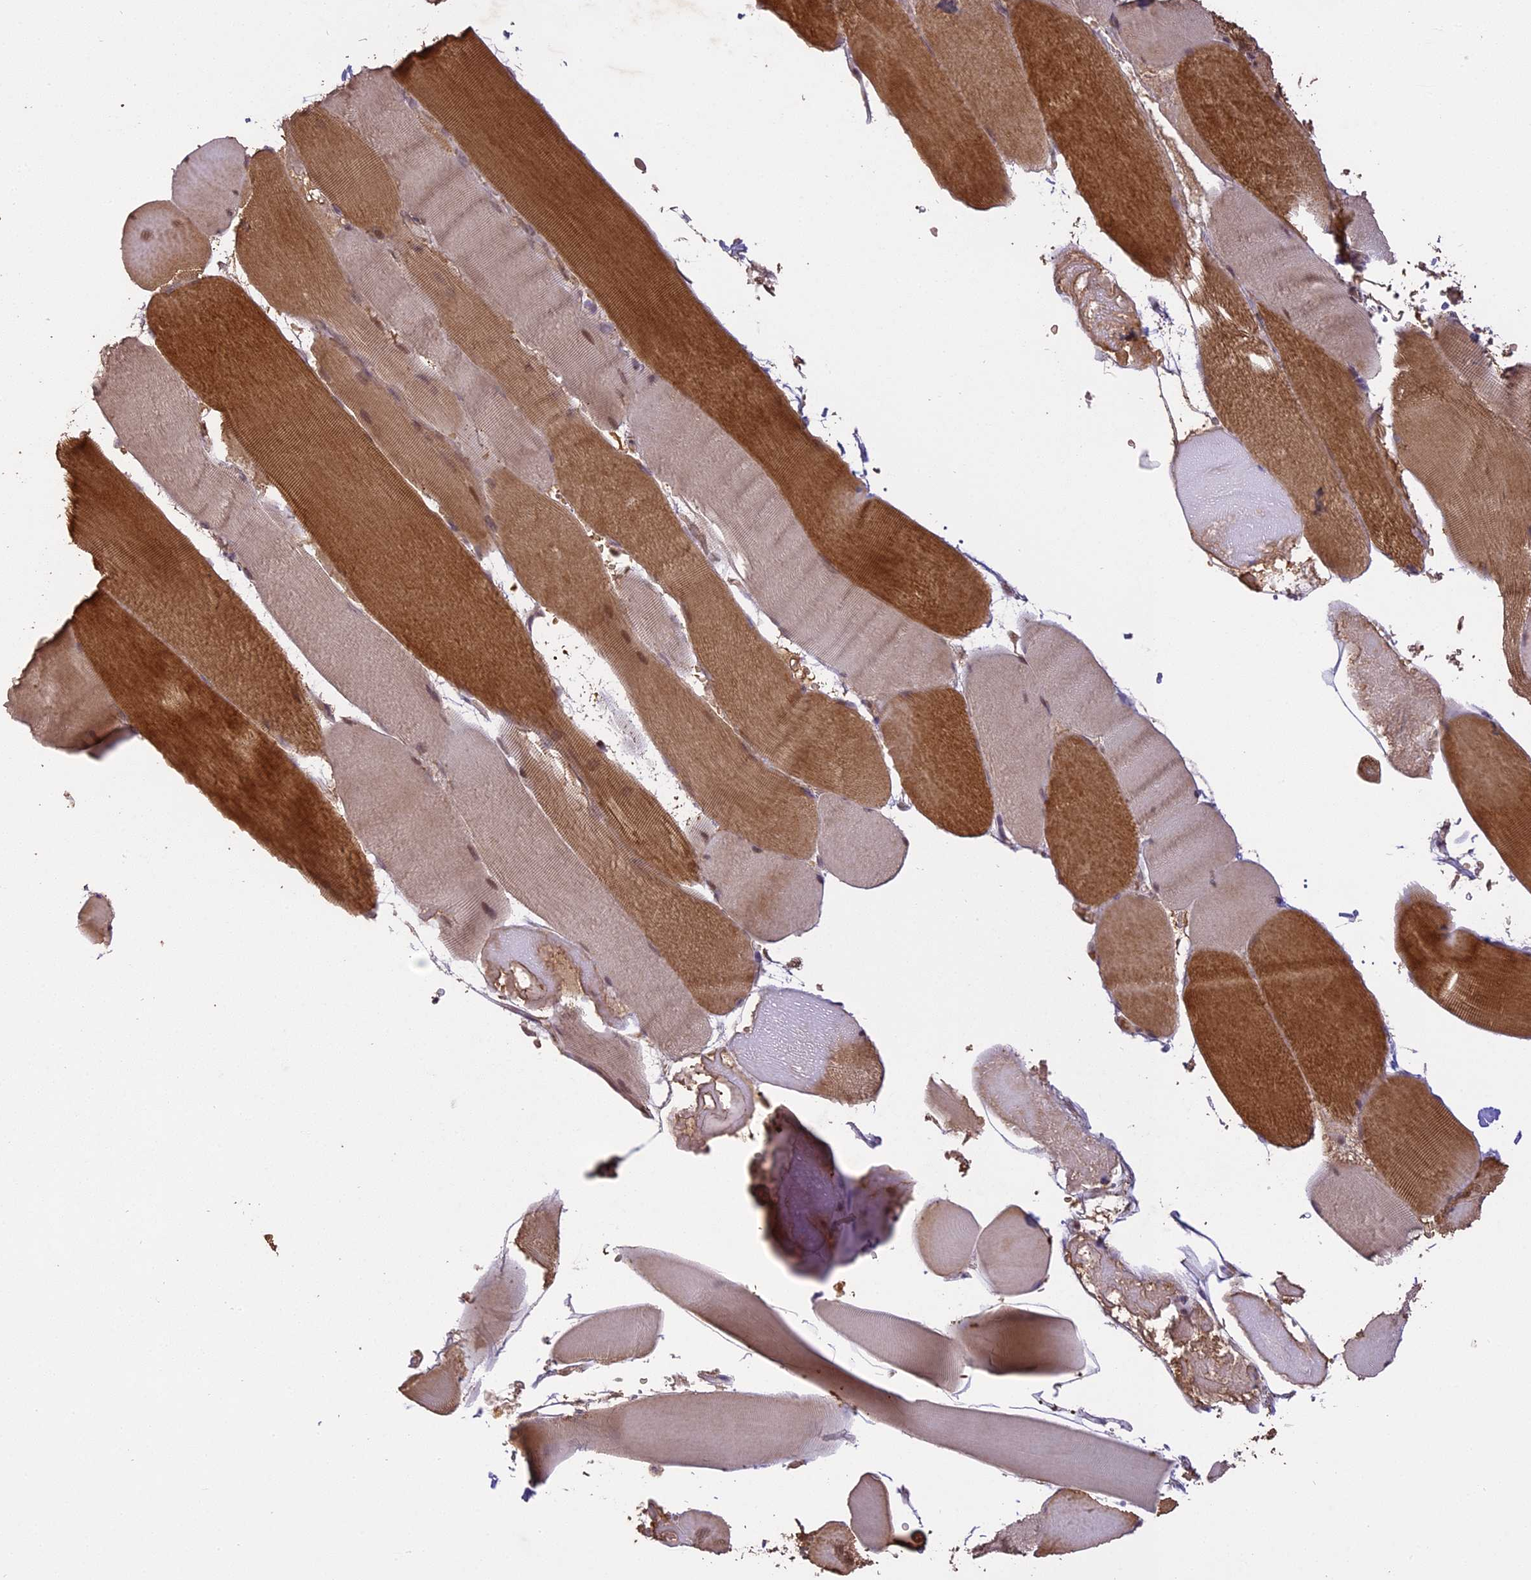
{"staining": {"intensity": "moderate", "quantity": "25%-75%", "location": "cytoplasmic/membranous,nuclear"}, "tissue": "skeletal muscle", "cell_type": "Myocytes", "image_type": "normal", "snomed": [{"axis": "morphology", "description": "Normal tissue, NOS"}, {"axis": "topography", "description": "Skeletal muscle"}, {"axis": "topography", "description": "Head-Neck"}], "caption": "Skeletal muscle stained with DAB immunohistochemistry displays medium levels of moderate cytoplasmic/membranous,nuclear staining in about 25%-75% of myocytes. (Stains: DAB (3,3'-diaminobenzidine) in brown, nuclei in blue, Microscopy: brightfield microscopy at high magnification).", "gene": "TIGD7", "patient": {"sex": "male", "age": 66}}